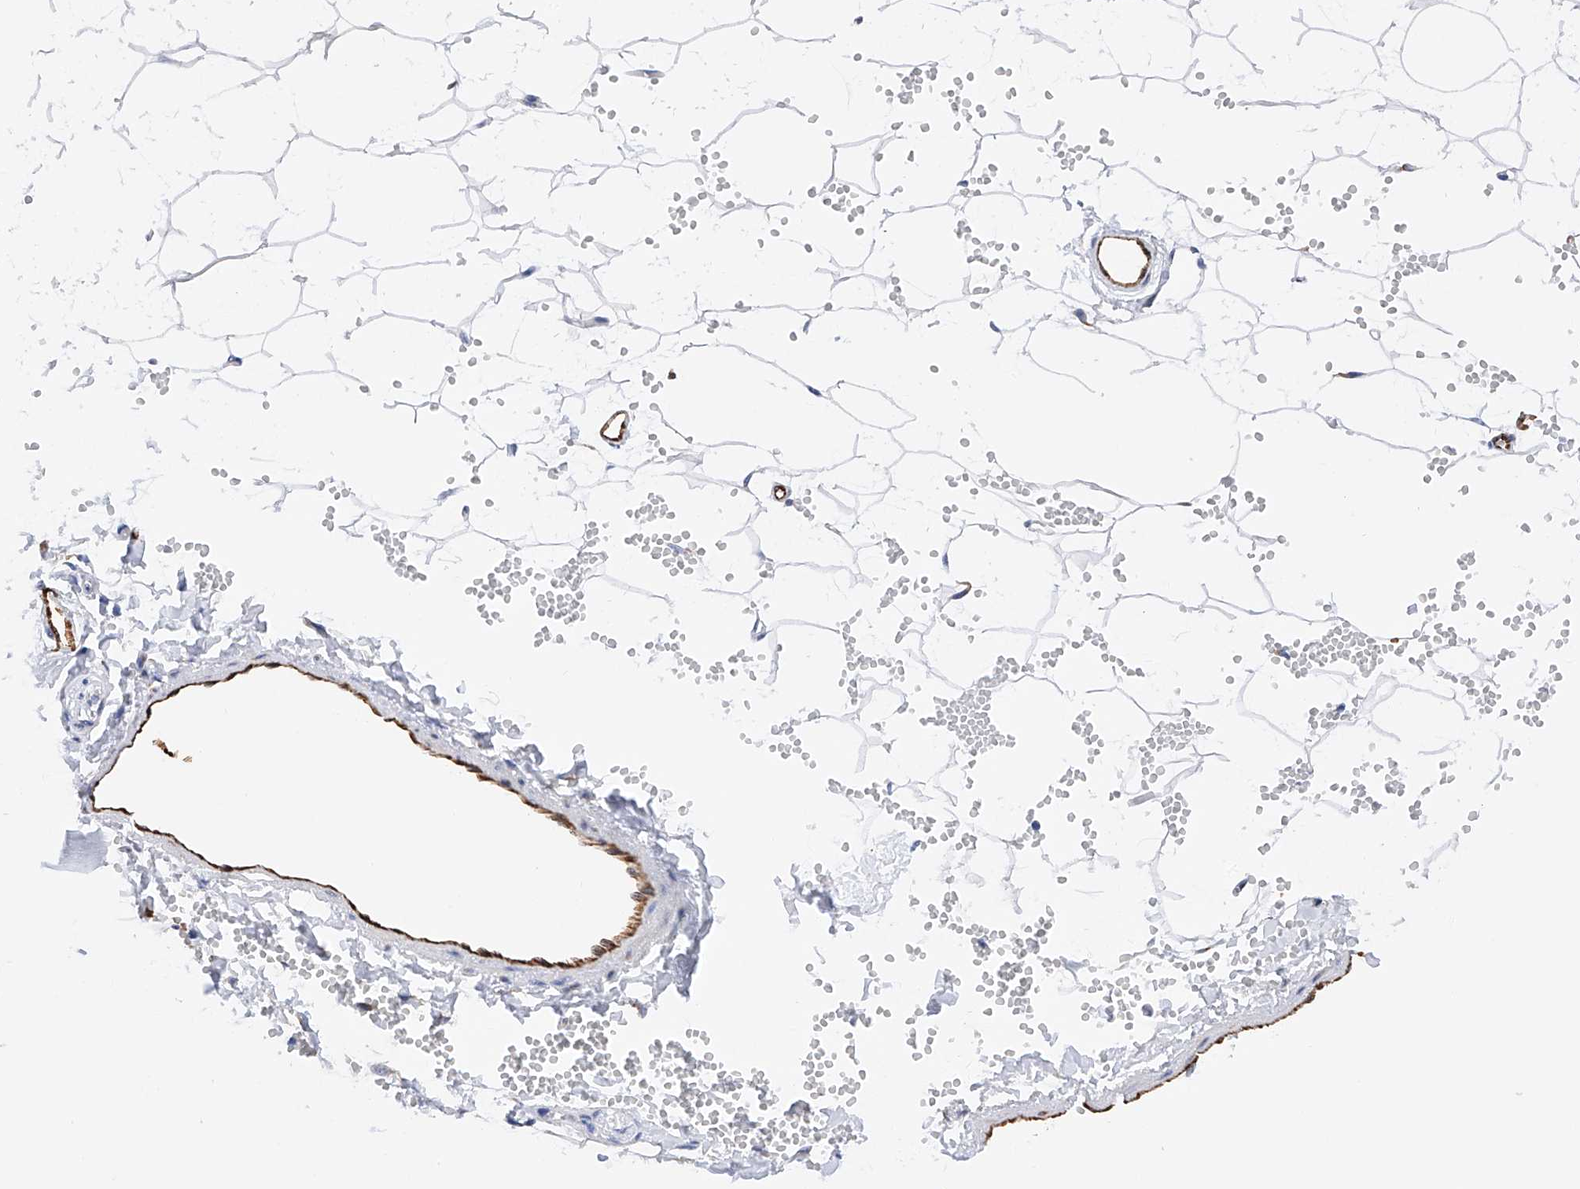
{"staining": {"intensity": "negative", "quantity": "none", "location": "none"}, "tissue": "adipose tissue", "cell_type": "Adipocytes", "image_type": "normal", "snomed": [{"axis": "morphology", "description": "Normal tissue, NOS"}, {"axis": "topography", "description": "Breast"}], "caption": "The immunohistochemistry (IHC) micrograph has no significant positivity in adipocytes of adipose tissue.", "gene": "PDIA5", "patient": {"sex": "female", "age": 23}}